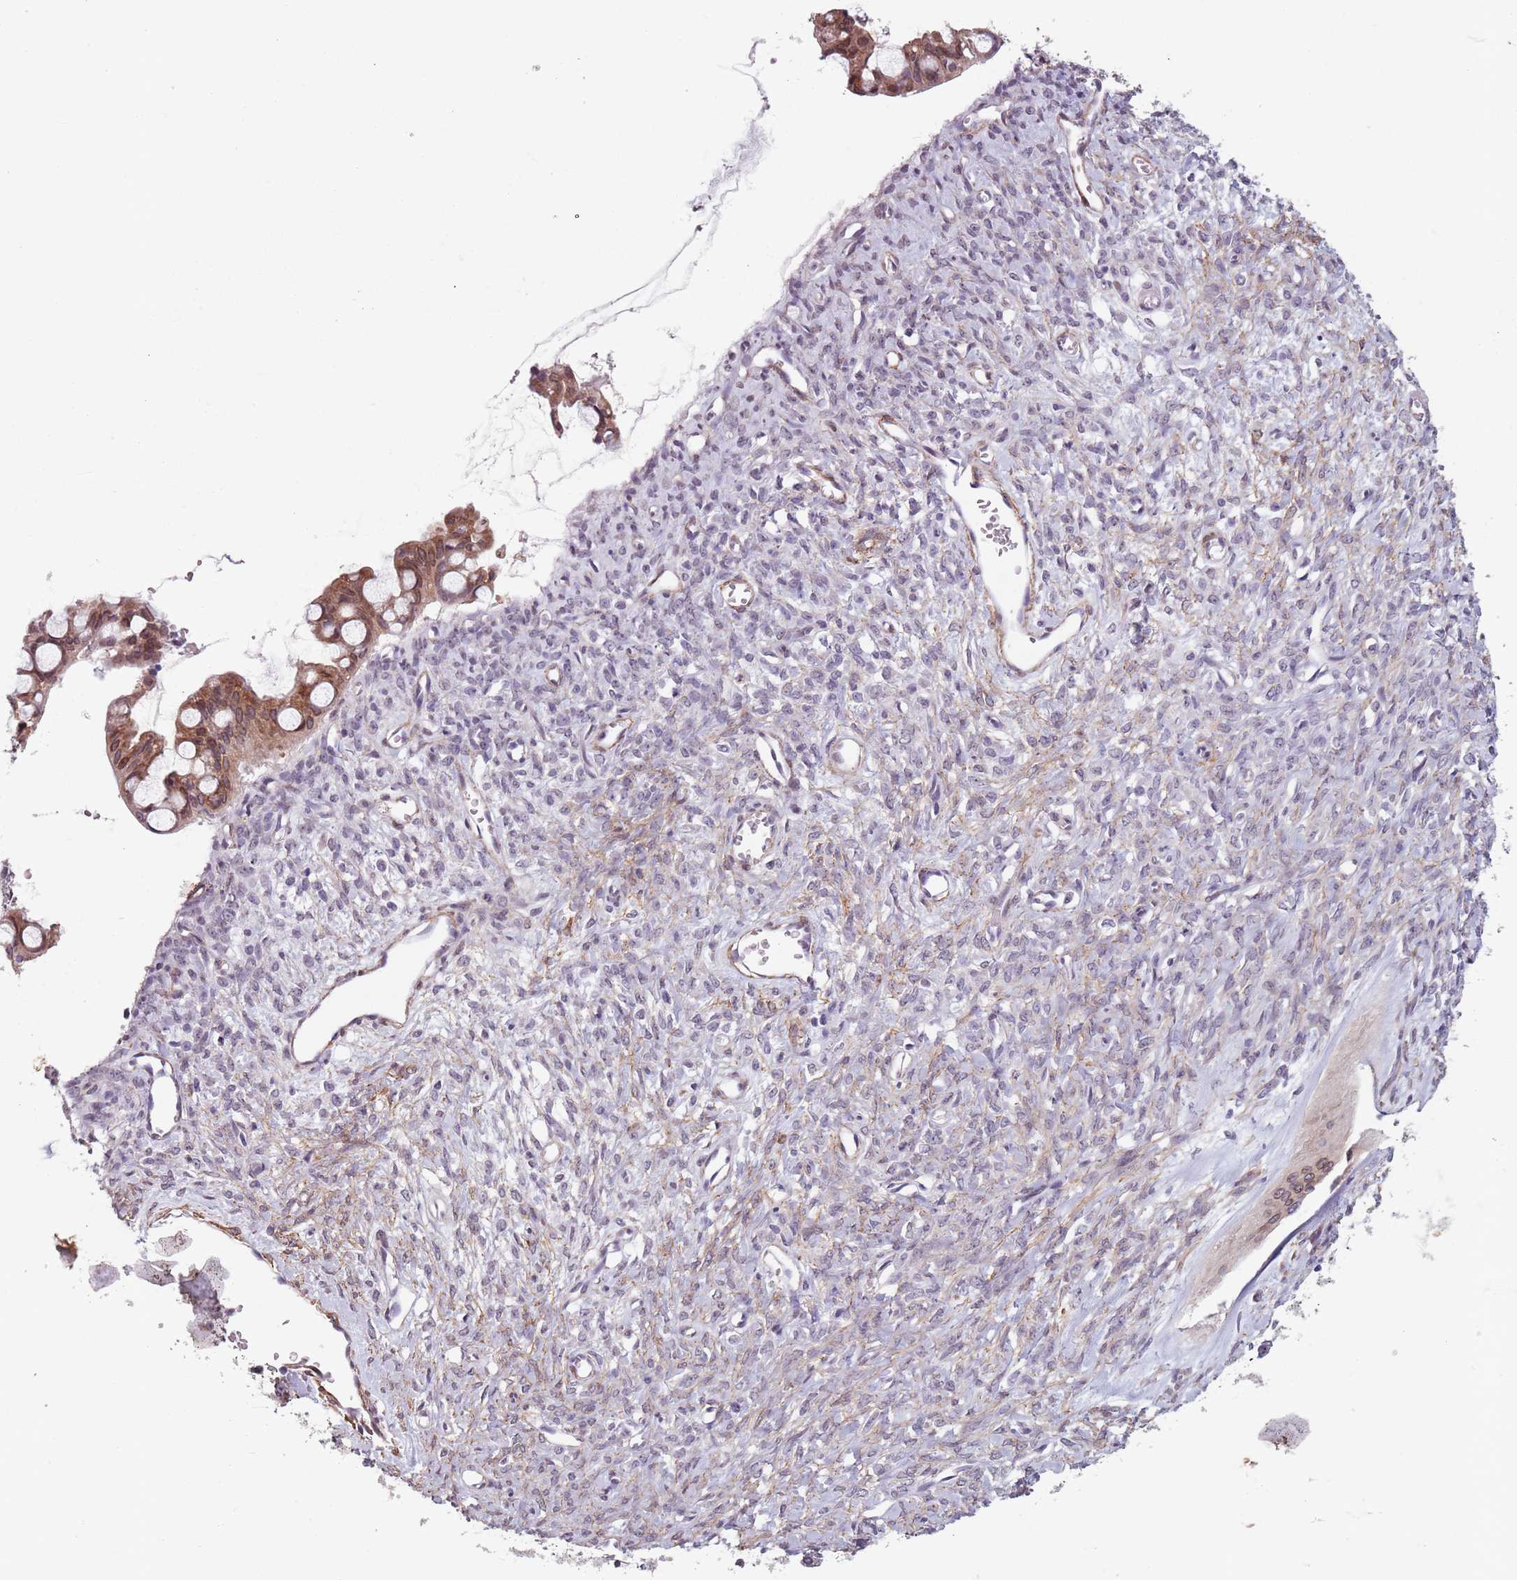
{"staining": {"intensity": "moderate", "quantity": "25%-75%", "location": "cytoplasmic/membranous"}, "tissue": "ovarian cancer", "cell_type": "Tumor cells", "image_type": "cancer", "snomed": [{"axis": "morphology", "description": "Cystadenocarcinoma, mucinous, NOS"}, {"axis": "topography", "description": "Ovary"}], "caption": "Immunohistochemical staining of ovarian mucinous cystadenocarcinoma exhibits medium levels of moderate cytoplasmic/membranous expression in approximately 25%-75% of tumor cells.", "gene": "TMC4", "patient": {"sex": "female", "age": 73}}